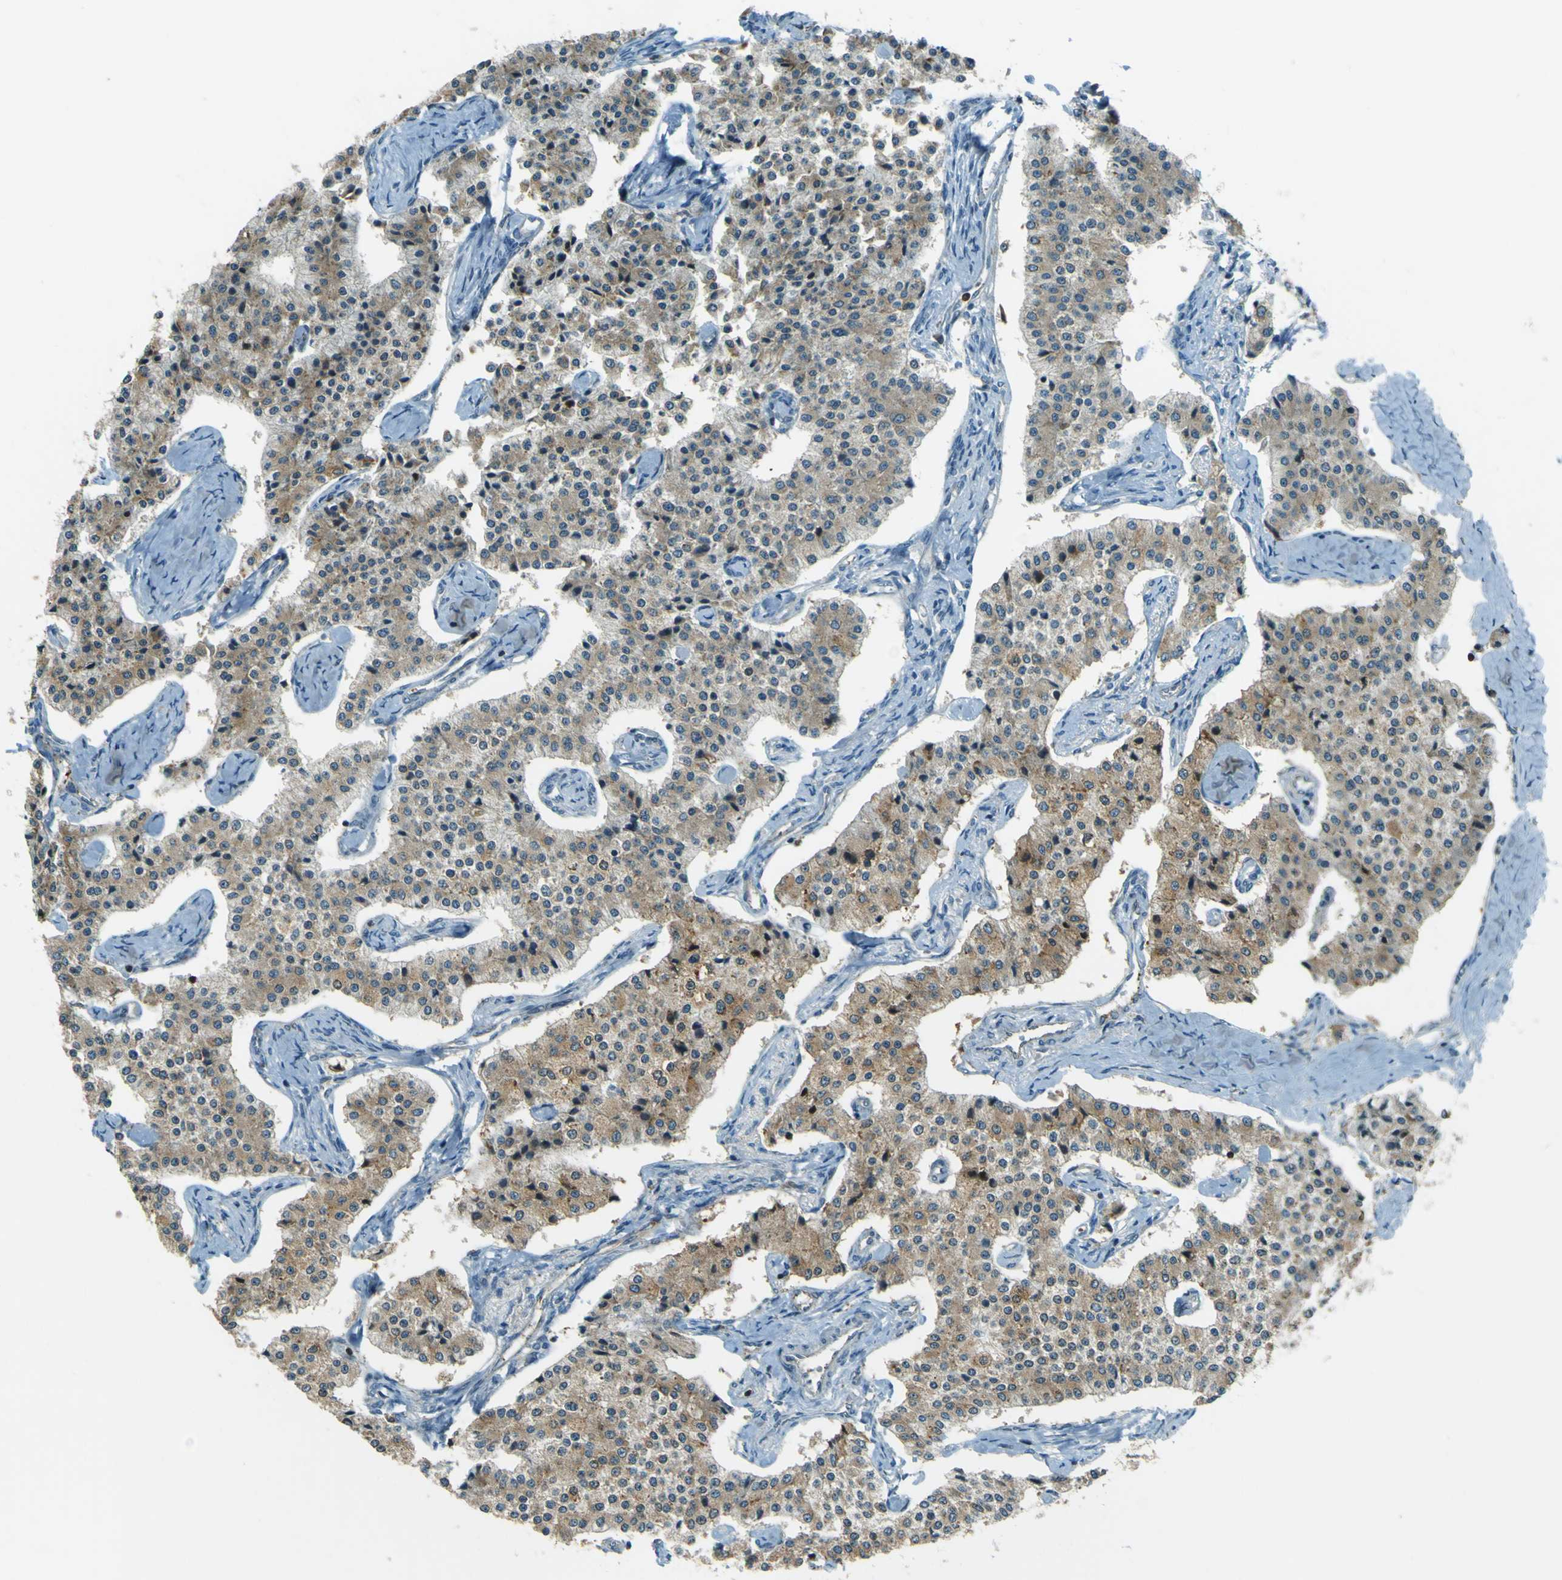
{"staining": {"intensity": "moderate", "quantity": "25%-75%", "location": "cytoplasmic/membranous"}, "tissue": "carcinoid", "cell_type": "Tumor cells", "image_type": "cancer", "snomed": [{"axis": "morphology", "description": "Carcinoid, malignant, NOS"}, {"axis": "topography", "description": "Colon"}], "caption": "A brown stain shows moderate cytoplasmic/membranous expression of a protein in malignant carcinoid tumor cells.", "gene": "LPCAT1", "patient": {"sex": "female", "age": 52}}